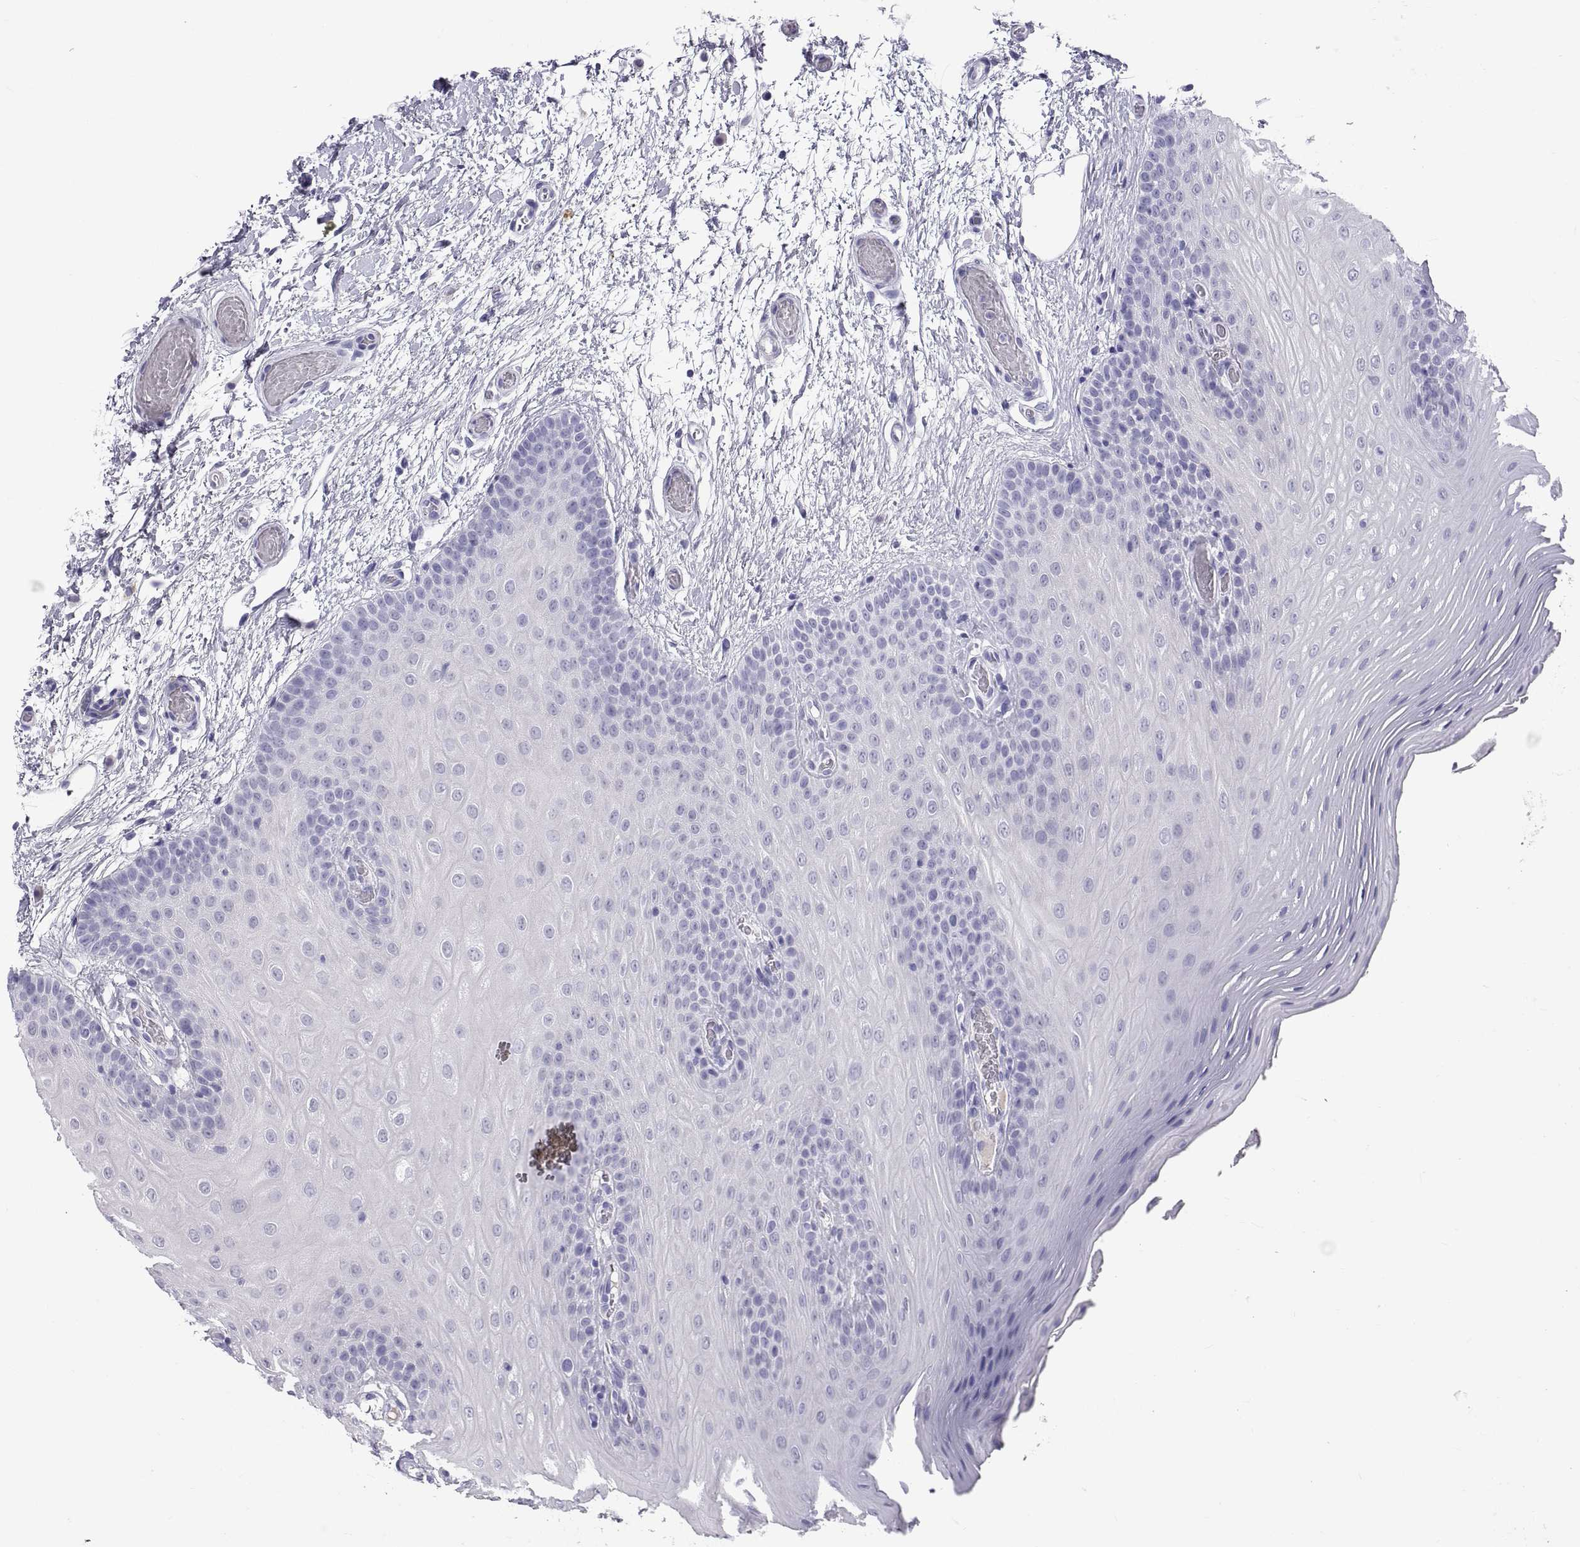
{"staining": {"intensity": "negative", "quantity": "none", "location": "none"}, "tissue": "oral mucosa", "cell_type": "Squamous epithelial cells", "image_type": "normal", "snomed": [{"axis": "morphology", "description": "Normal tissue, NOS"}, {"axis": "morphology", "description": "Squamous cell carcinoma, NOS"}, {"axis": "topography", "description": "Oral tissue"}, {"axis": "topography", "description": "Head-Neck"}], "caption": "Immunohistochemistry (IHC) of normal human oral mucosa demonstrates no positivity in squamous epithelial cells.", "gene": "CT47A10", "patient": {"sex": "male", "age": 78}}